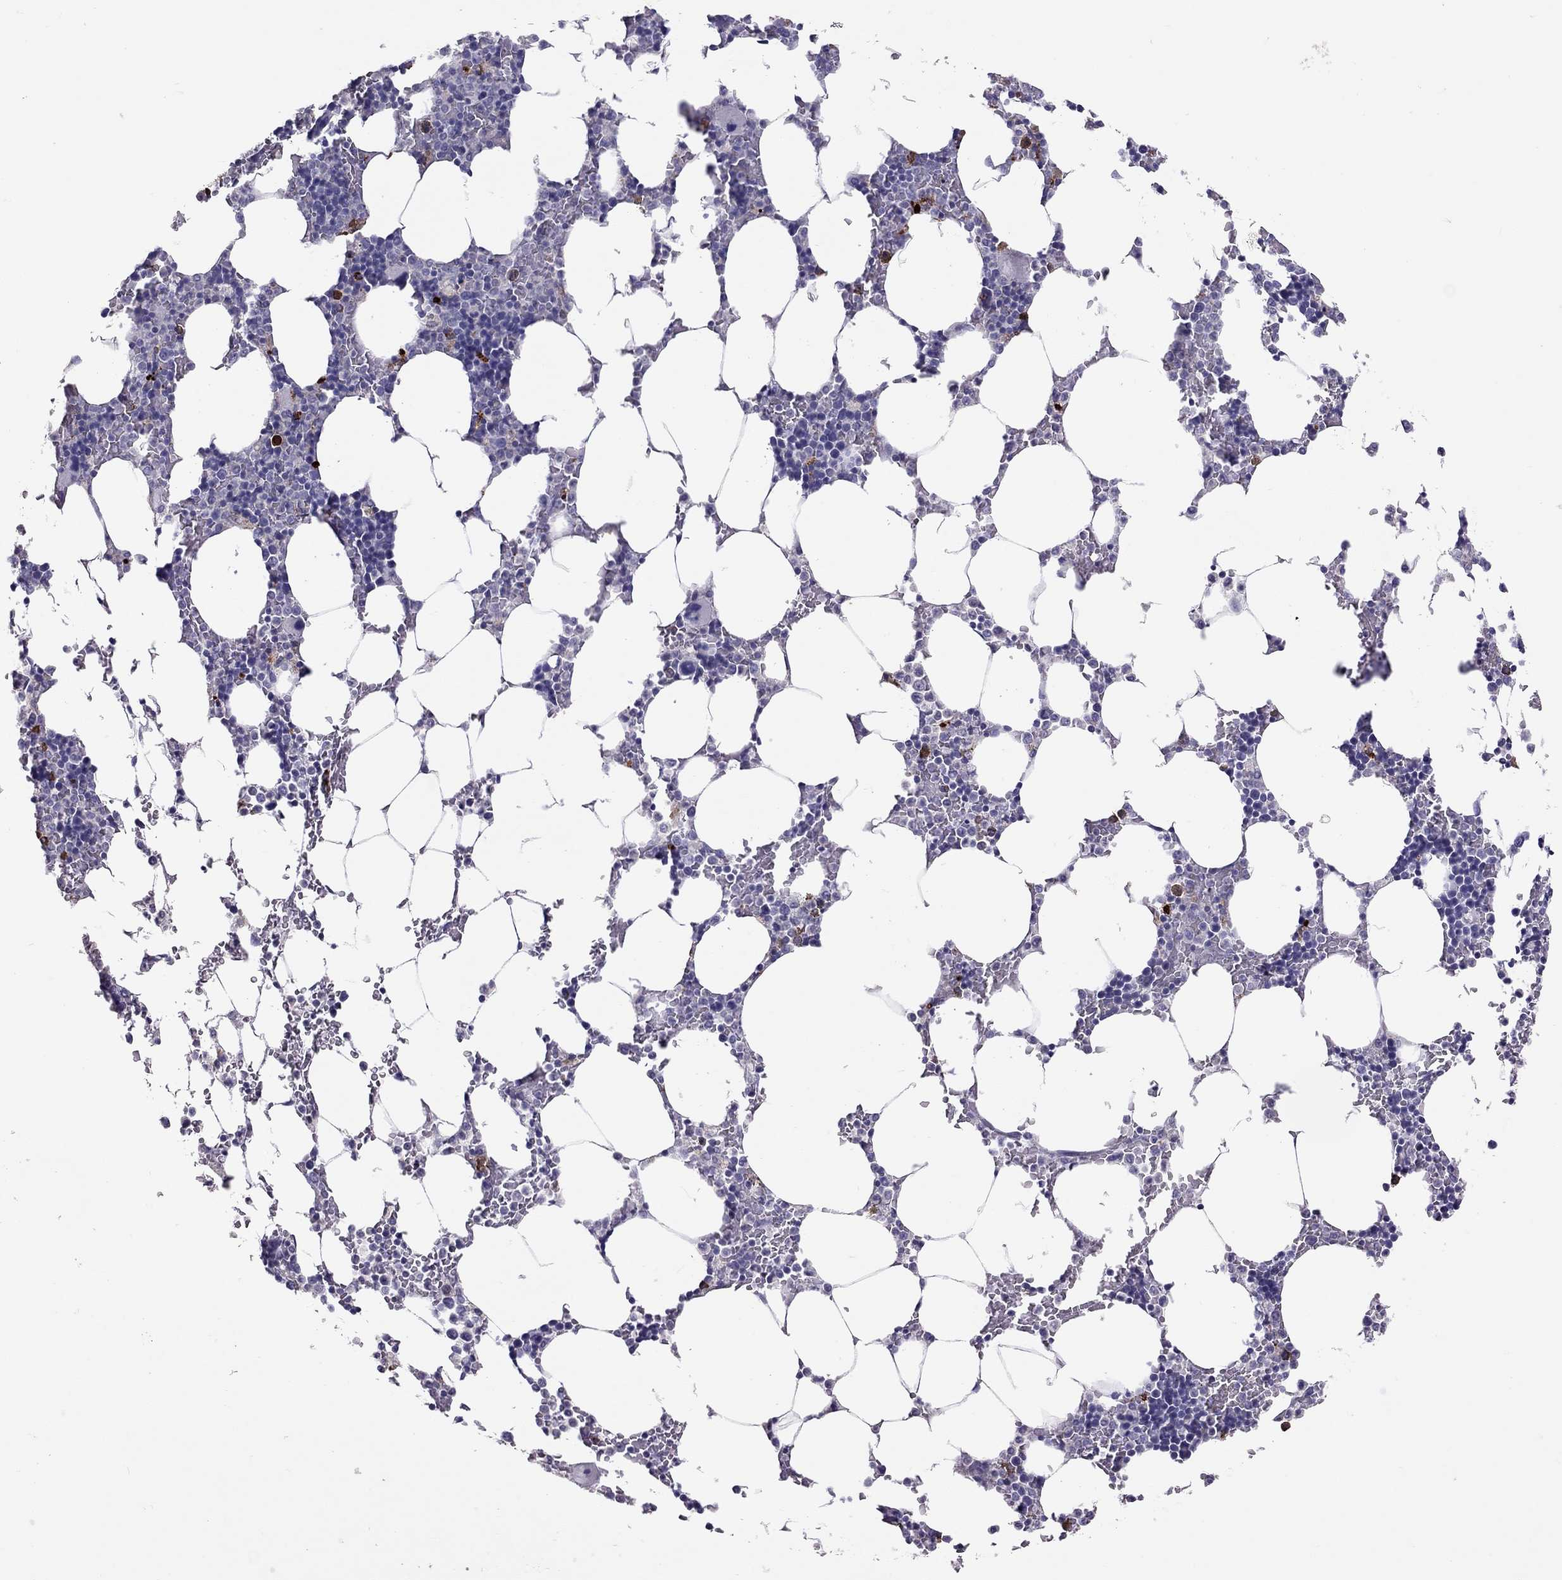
{"staining": {"intensity": "strong", "quantity": "<25%", "location": "cytoplasmic/membranous,nuclear"}, "tissue": "bone marrow", "cell_type": "Hematopoietic cells", "image_type": "normal", "snomed": [{"axis": "morphology", "description": "Normal tissue, NOS"}, {"axis": "topography", "description": "Bone marrow"}], "caption": "About <25% of hematopoietic cells in normal bone marrow reveal strong cytoplasmic/membranous,nuclear protein staining as visualized by brown immunohistochemical staining.", "gene": "SLAMF1", "patient": {"sex": "male", "age": 51}}